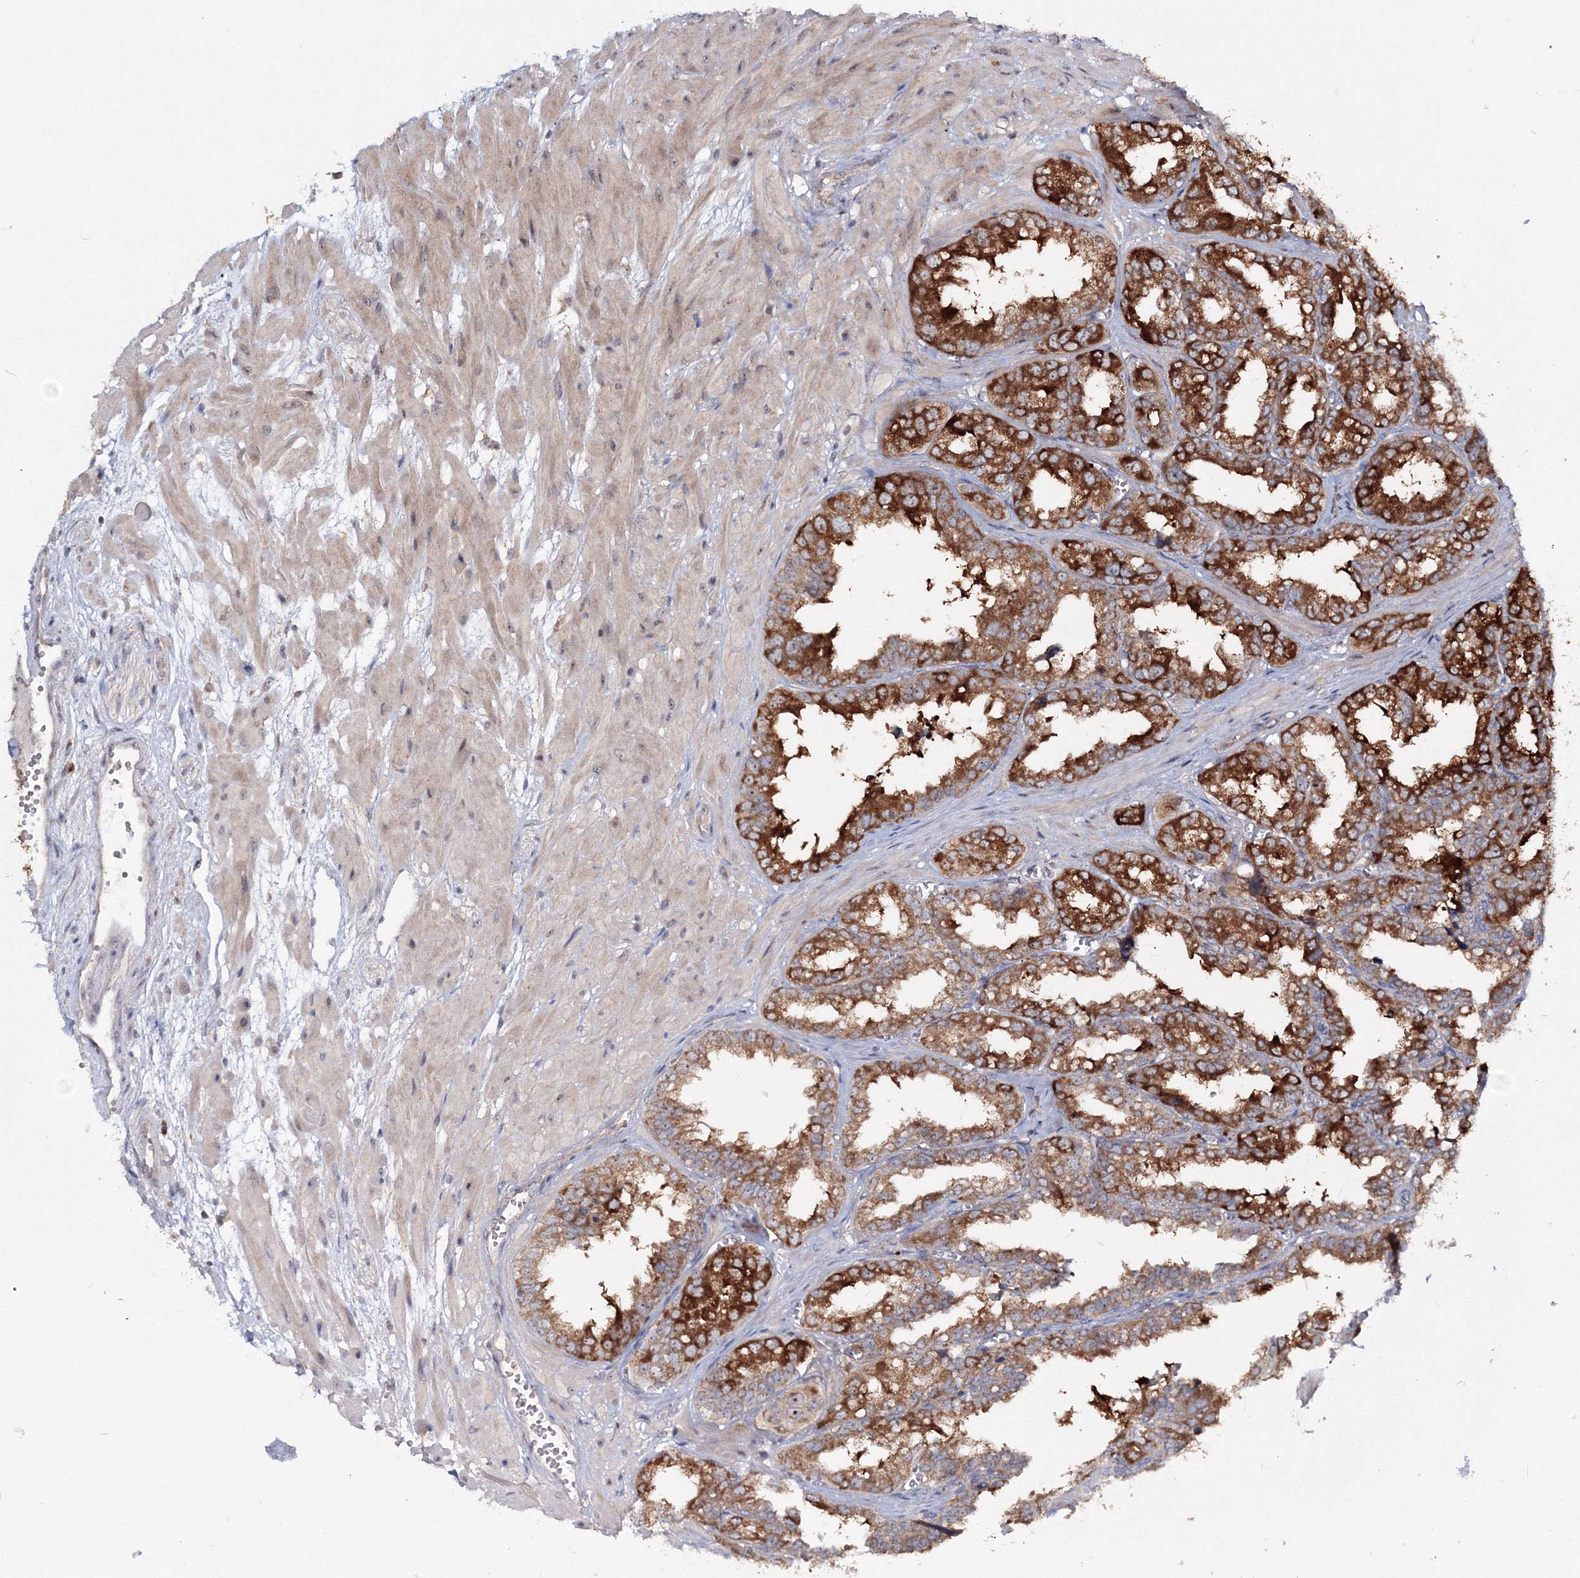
{"staining": {"intensity": "strong", "quantity": ">75%", "location": "cytoplasmic/membranous"}, "tissue": "seminal vesicle", "cell_type": "Glandular cells", "image_type": "normal", "snomed": [{"axis": "morphology", "description": "Normal tissue, NOS"}, {"axis": "topography", "description": "Prostate"}, {"axis": "topography", "description": "Seminal veicle"}], "caption": "Human seminal vesicle stained for a protein (brown) displays strong cytoplasmic/membranous positive staining in about >75% of glandular cells.", "gene": "PEX13", "patient": {"sex": "male", "age": 51}}